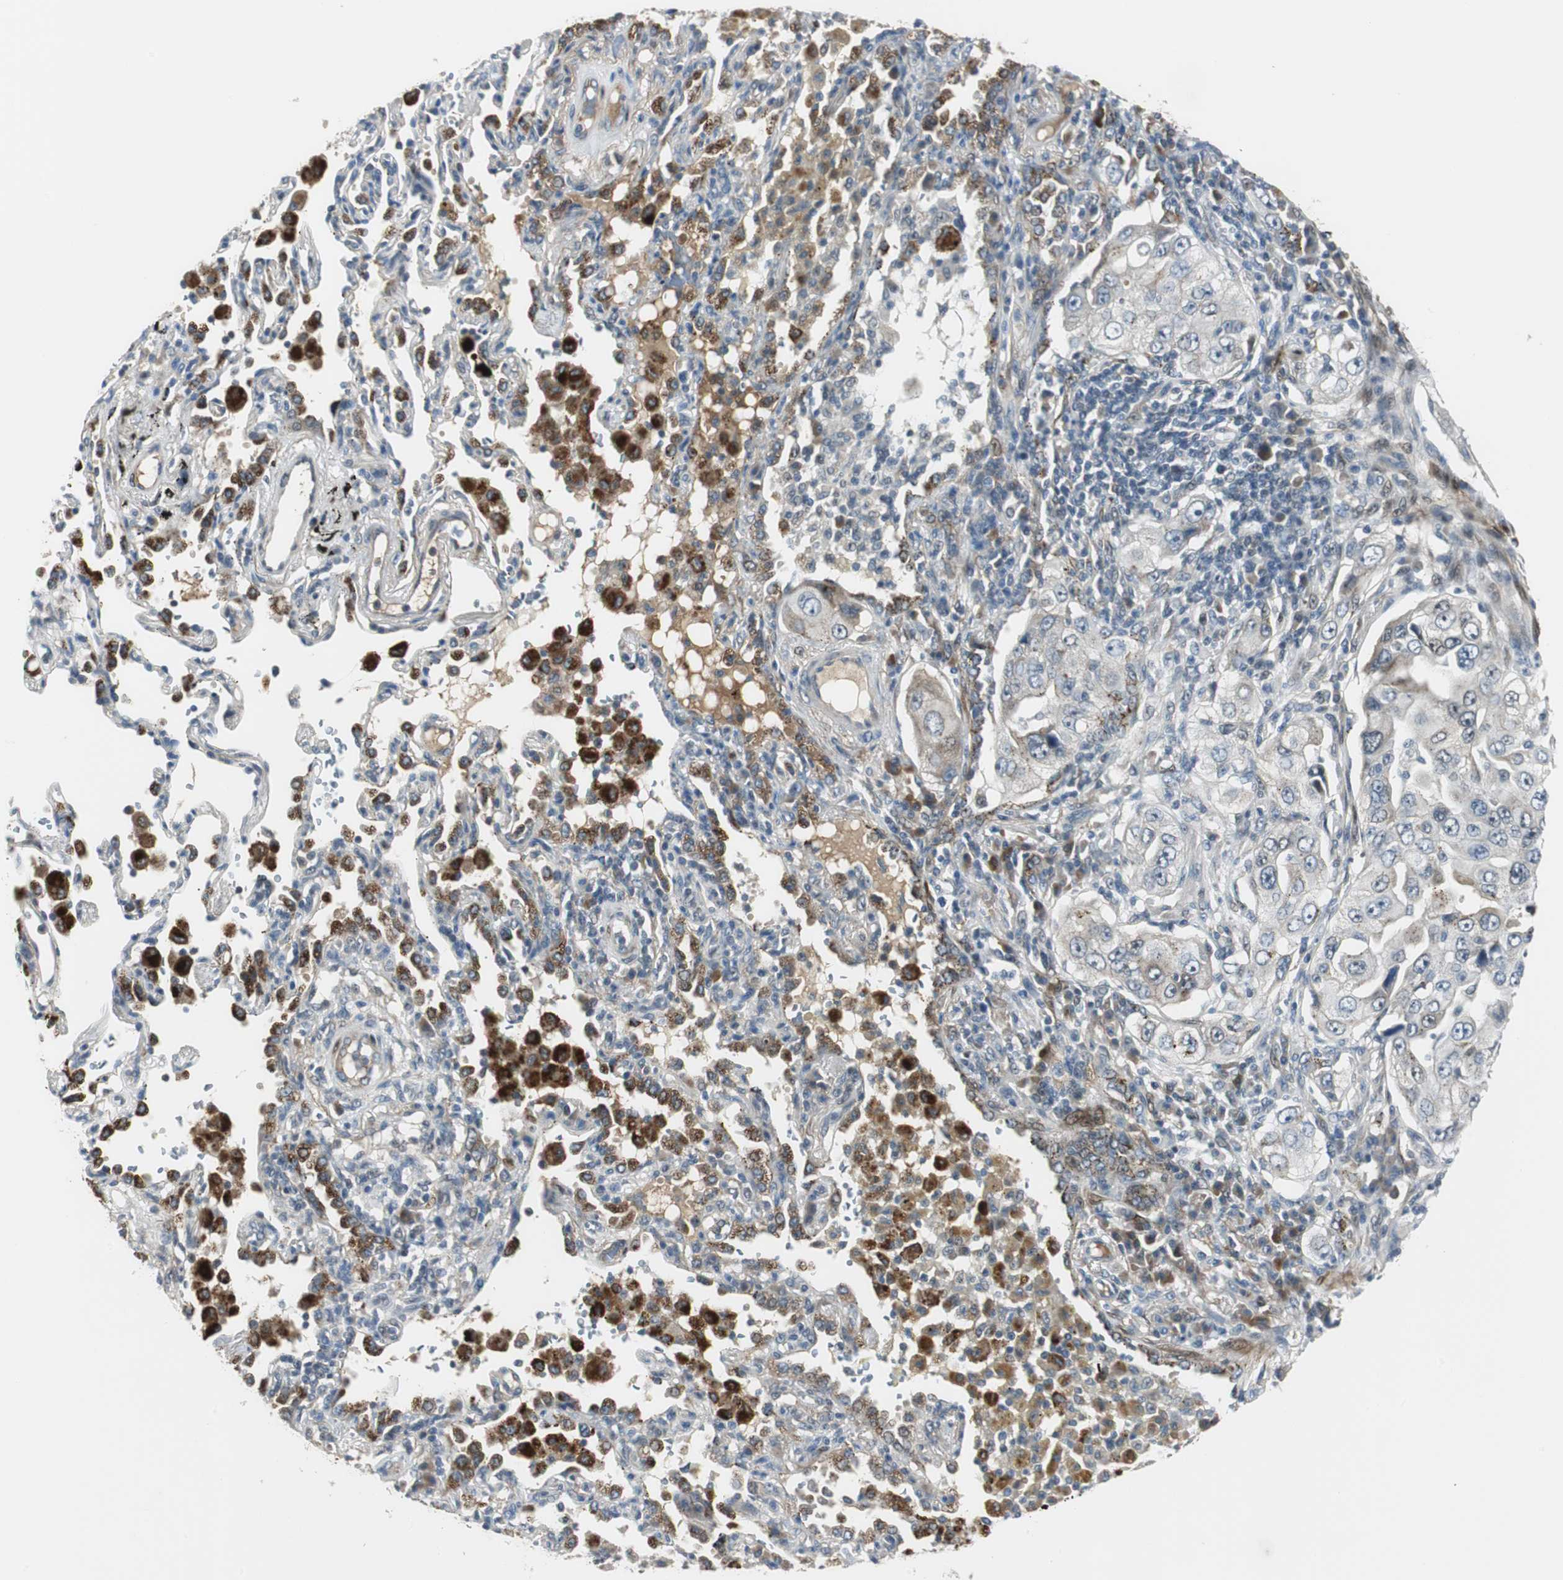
{"staining": {"intensity": "negative", "quantity": "none", "location": "none"}, "tissue": "lung cancer", "cell_type": "Tumor cells", "image_type": "cancer", "snomed": [{"axis": "morphology", "description": "Adenocarcinoma, NOS"}, {"axis": "topography", "description": "Lung"}], "caption": "High magnification brightfield microscopy of adenocarcinoma (lung) stained with DAB (brown) and counterstained with hematoxylin (blue): tumor cells show no significant expression. Brightfield microscopy of IHC stained with DAB (3,3'-diaminobenzidine) (brown) and hematoxylin (blue), captured at high magnification.", "gene": "FHL2", "patient": {"sex": "male", "age": 84}}